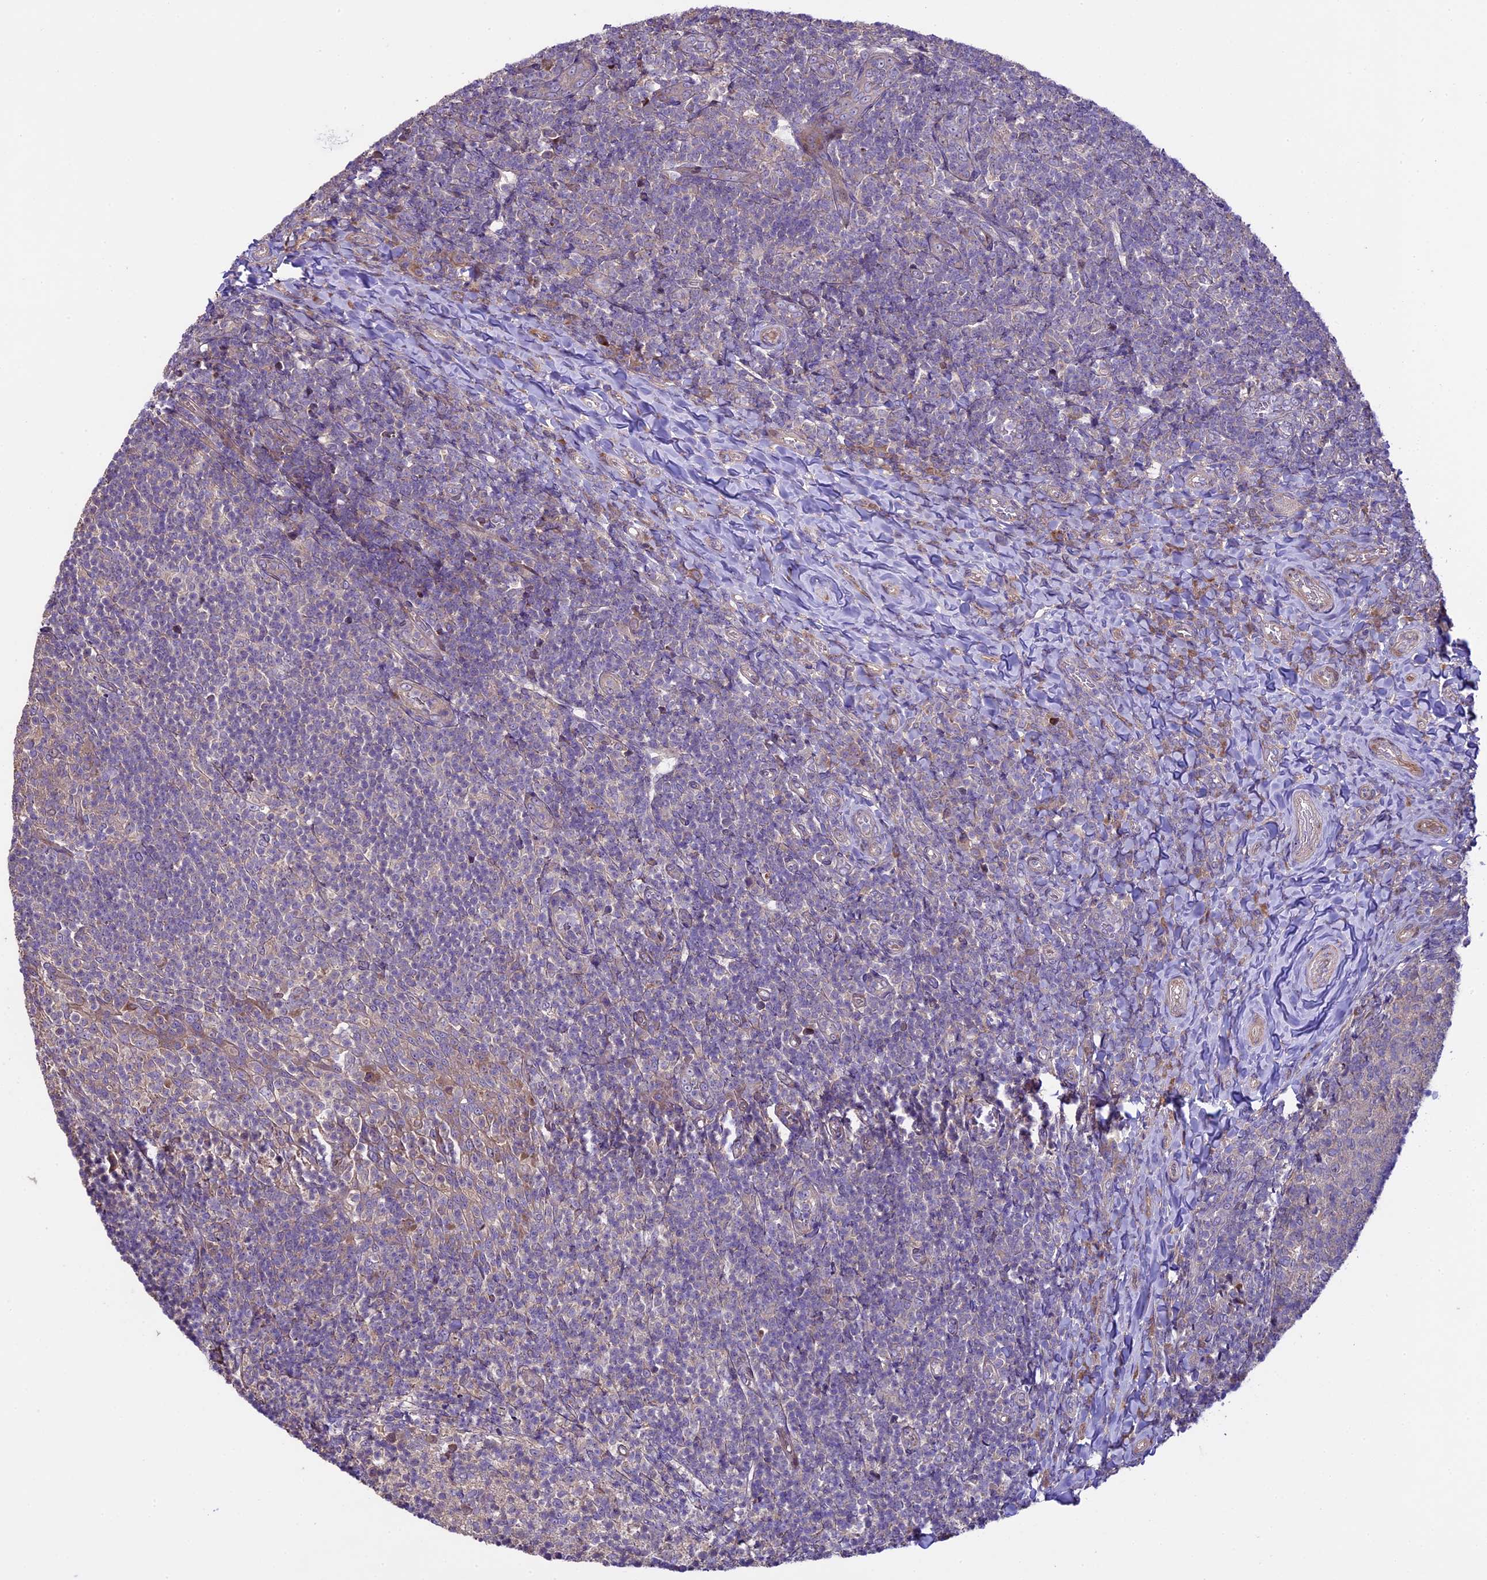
{"staining": {"intensity": "weak", "quantity": "25%-75%", "location": "cytoplasmic/membranous"}, "tissue": "tonsil", "cell_type": "Germinal center cells", "image_type": "normal", "snomed": [{"axis": "morphology", "description": "Normal tissue, NOS"}, {"axis": "topography", "description": "Tonsil"}], "caption": "An image showing weak cytoplasmic/membranous positivity in approximately 25%-75% of germinal center cells in unremarkable tonsil, as visualized by brown immunohistochemical staining.", "gene": "SPIRE1", "patient": {"sex": "female", "age": 10}}